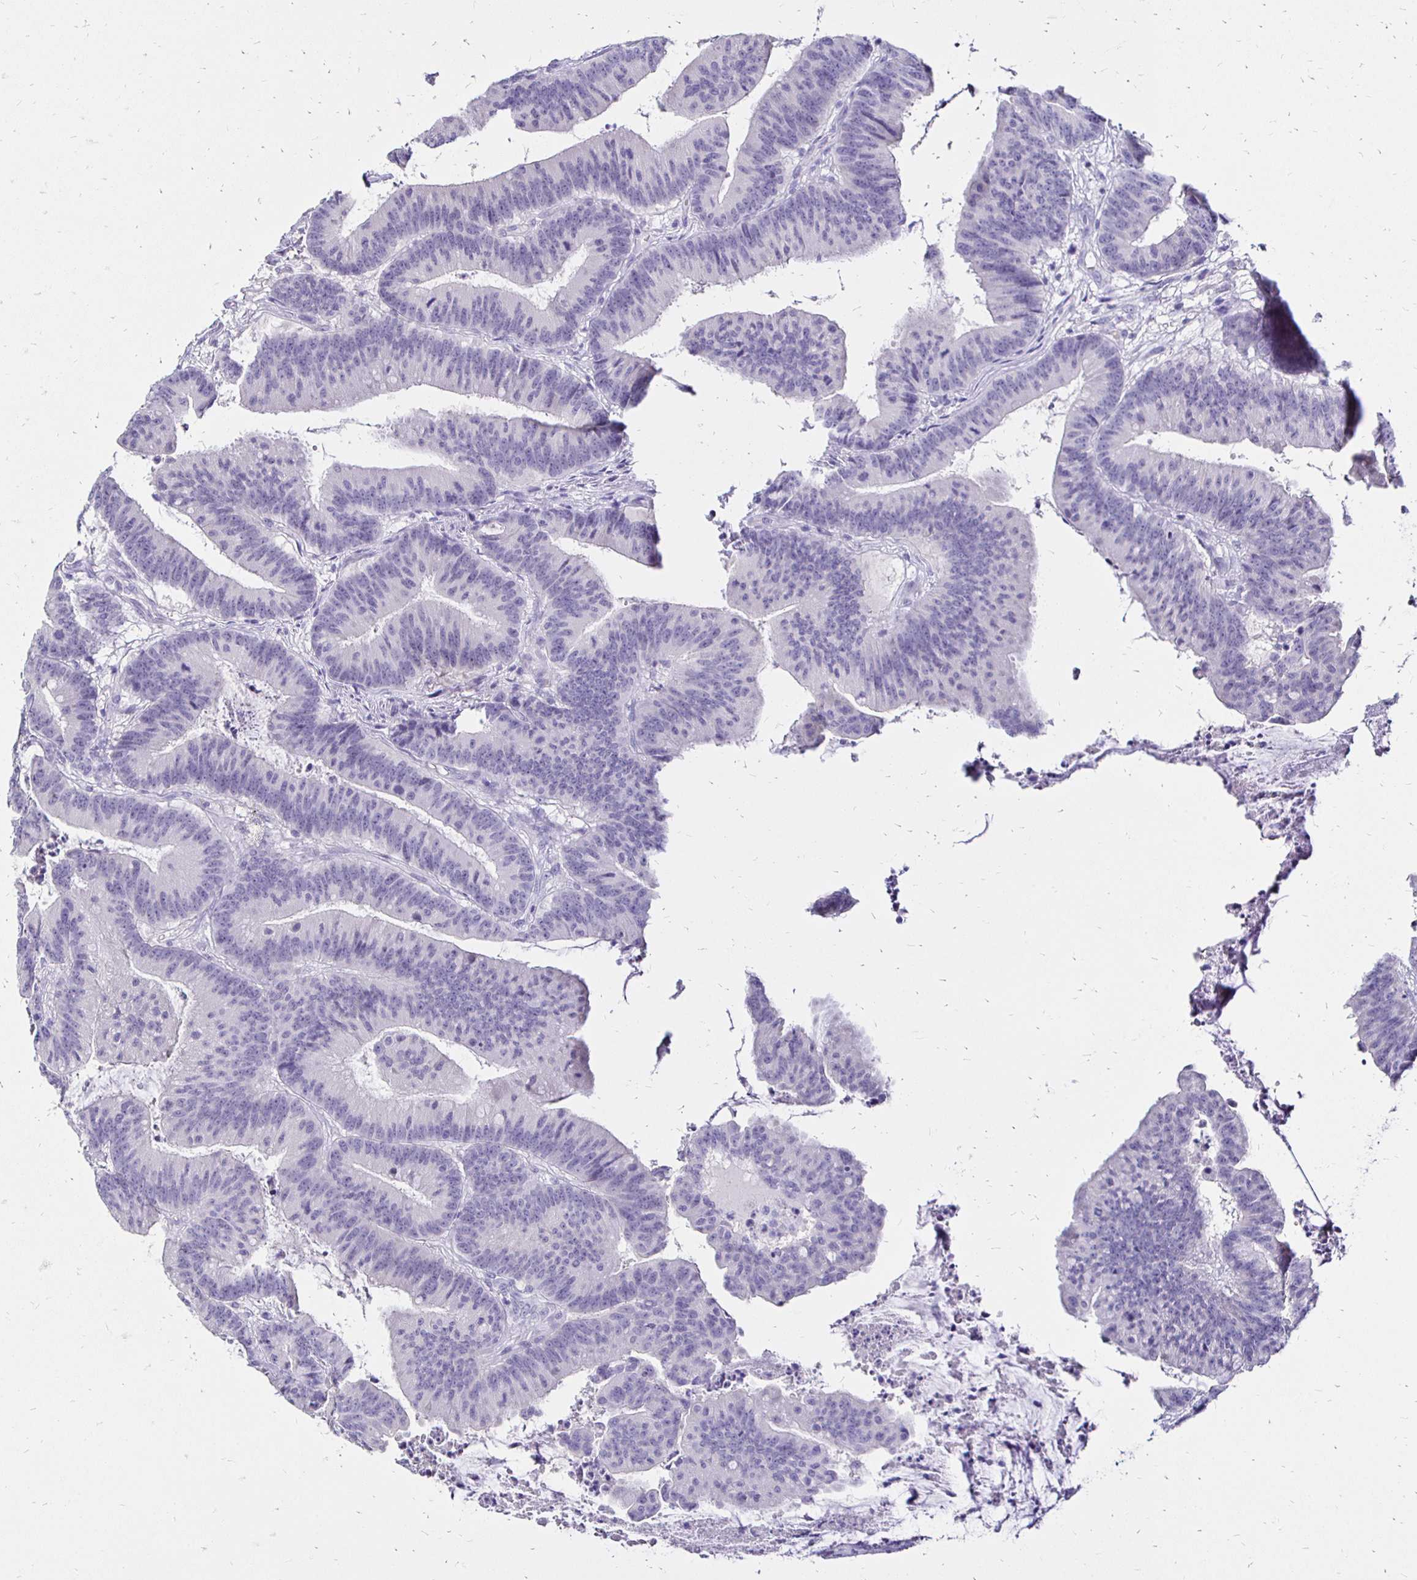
{"staining": {"intensity": "negative", "quantity": "none", "location": "none"}, "tissue": "colorectal cancer", "cell_type": "Tumor cells", "image_type": "cancer", "snomed": [{"axis": "morphology", "description": "Adenocarcinoma, NOS"}, {"axis": "topography", "description": "Colon"}], "caption": "Immunohistochemistry of human colorectal cancer (adenocarcinoma) exhibits no positivity in tumor cells. The staining was performed using DAB to visualize the protein expression in brown, while the nuclei were stained in blue with hematoxylin (Magnification: 20x).", "gene": "IRGC", "patient": {"sex": "female", "age": 78}}